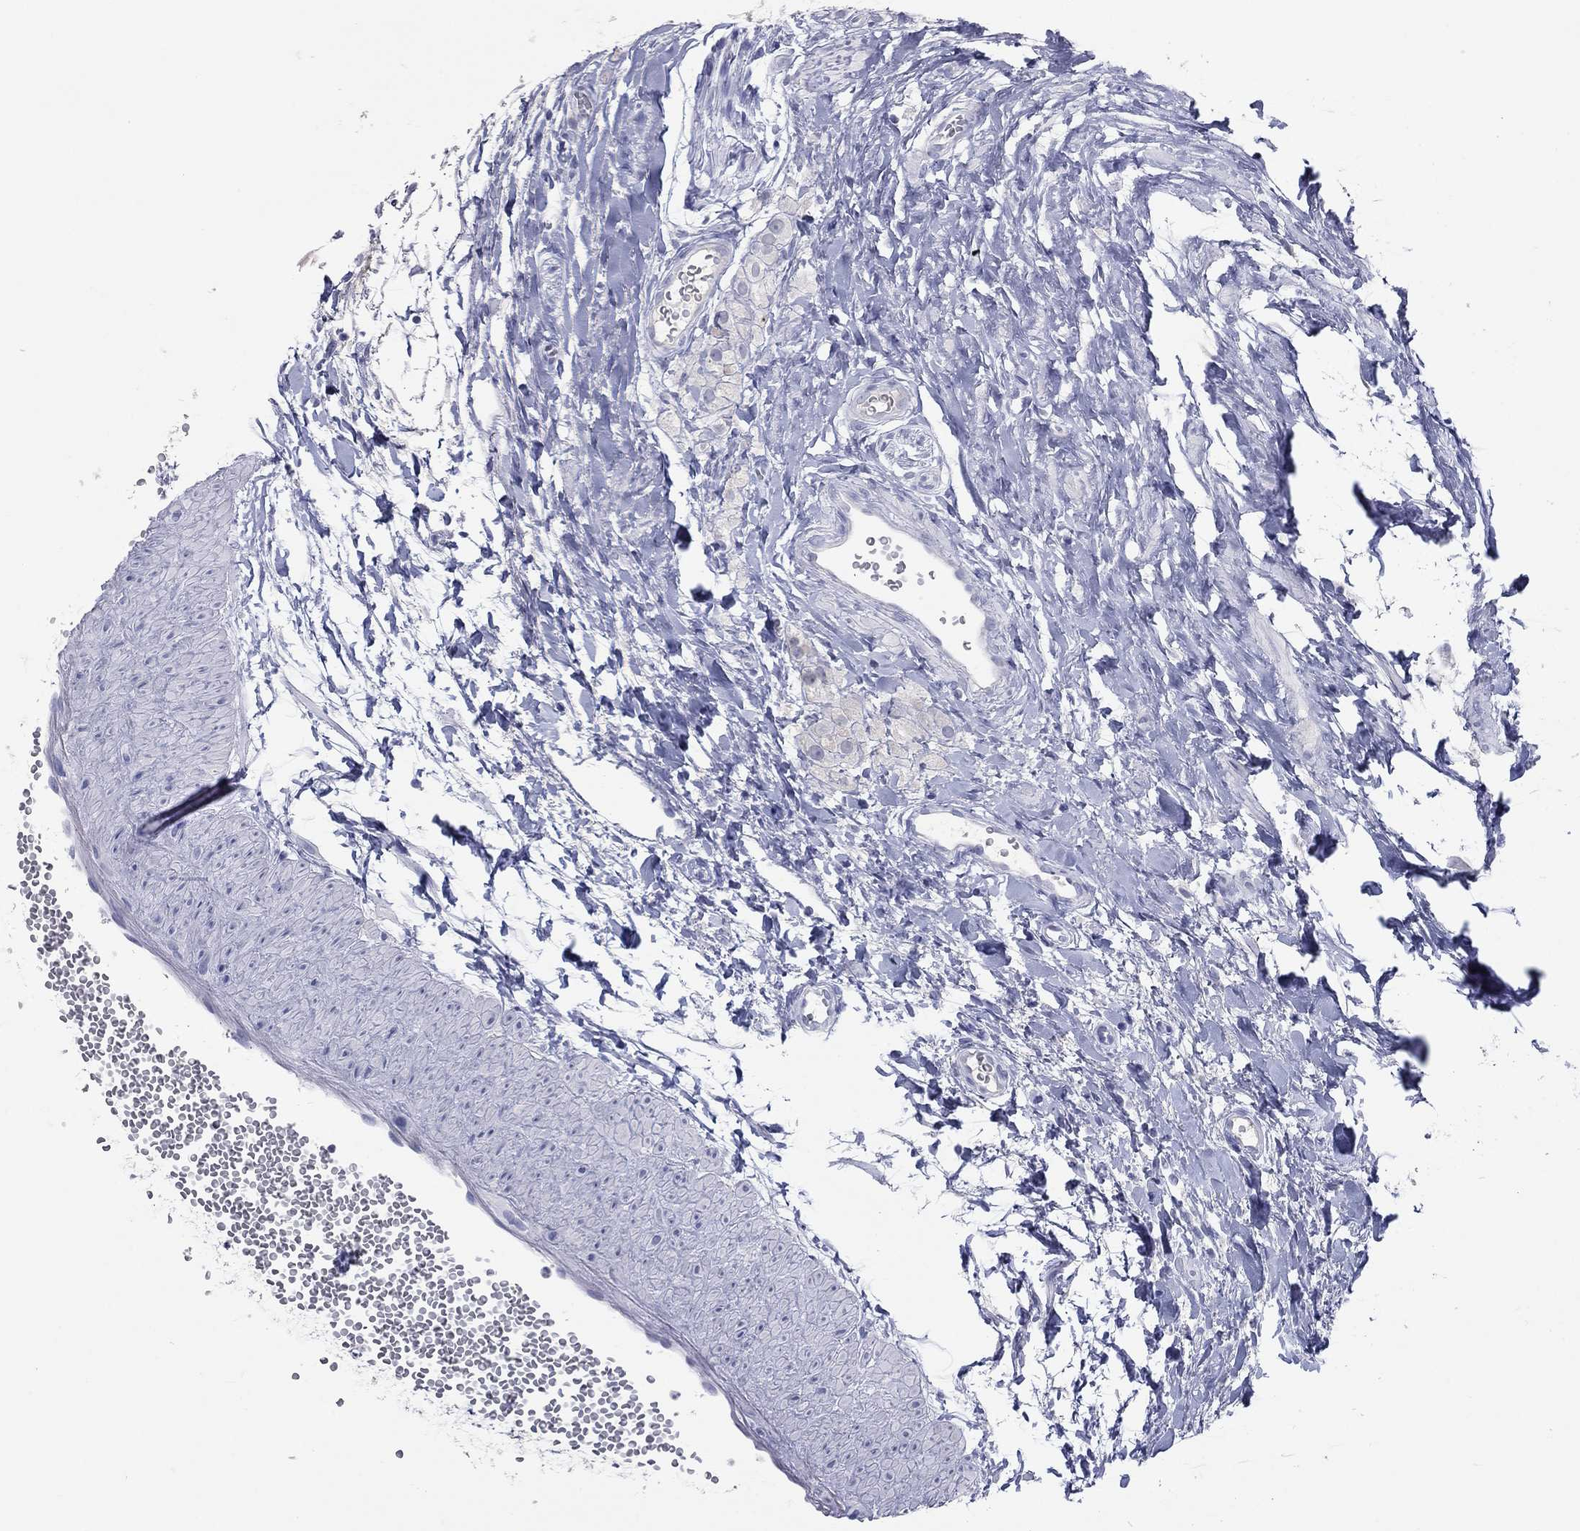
{"staining": {"intensity": "negative", "quantity": "none", "location": "none"}, "tissue": "testis cancer", "cell_type": "Tumor cells", "image_type": "cancer", "snomed": [{"axis": "morphology", "description": "Seminoma, NOS"}, {"axis": "morphology", "description": "Carcinoma, Embryonal, NOS"}, {"axis": "topography", "description": "Testis"}], "caption": "Micrograph shows no protein staining in tumor cells of testis cancer tissue.", "gene": "KRT75", "patient": {"sex": "male", "age": 22}}